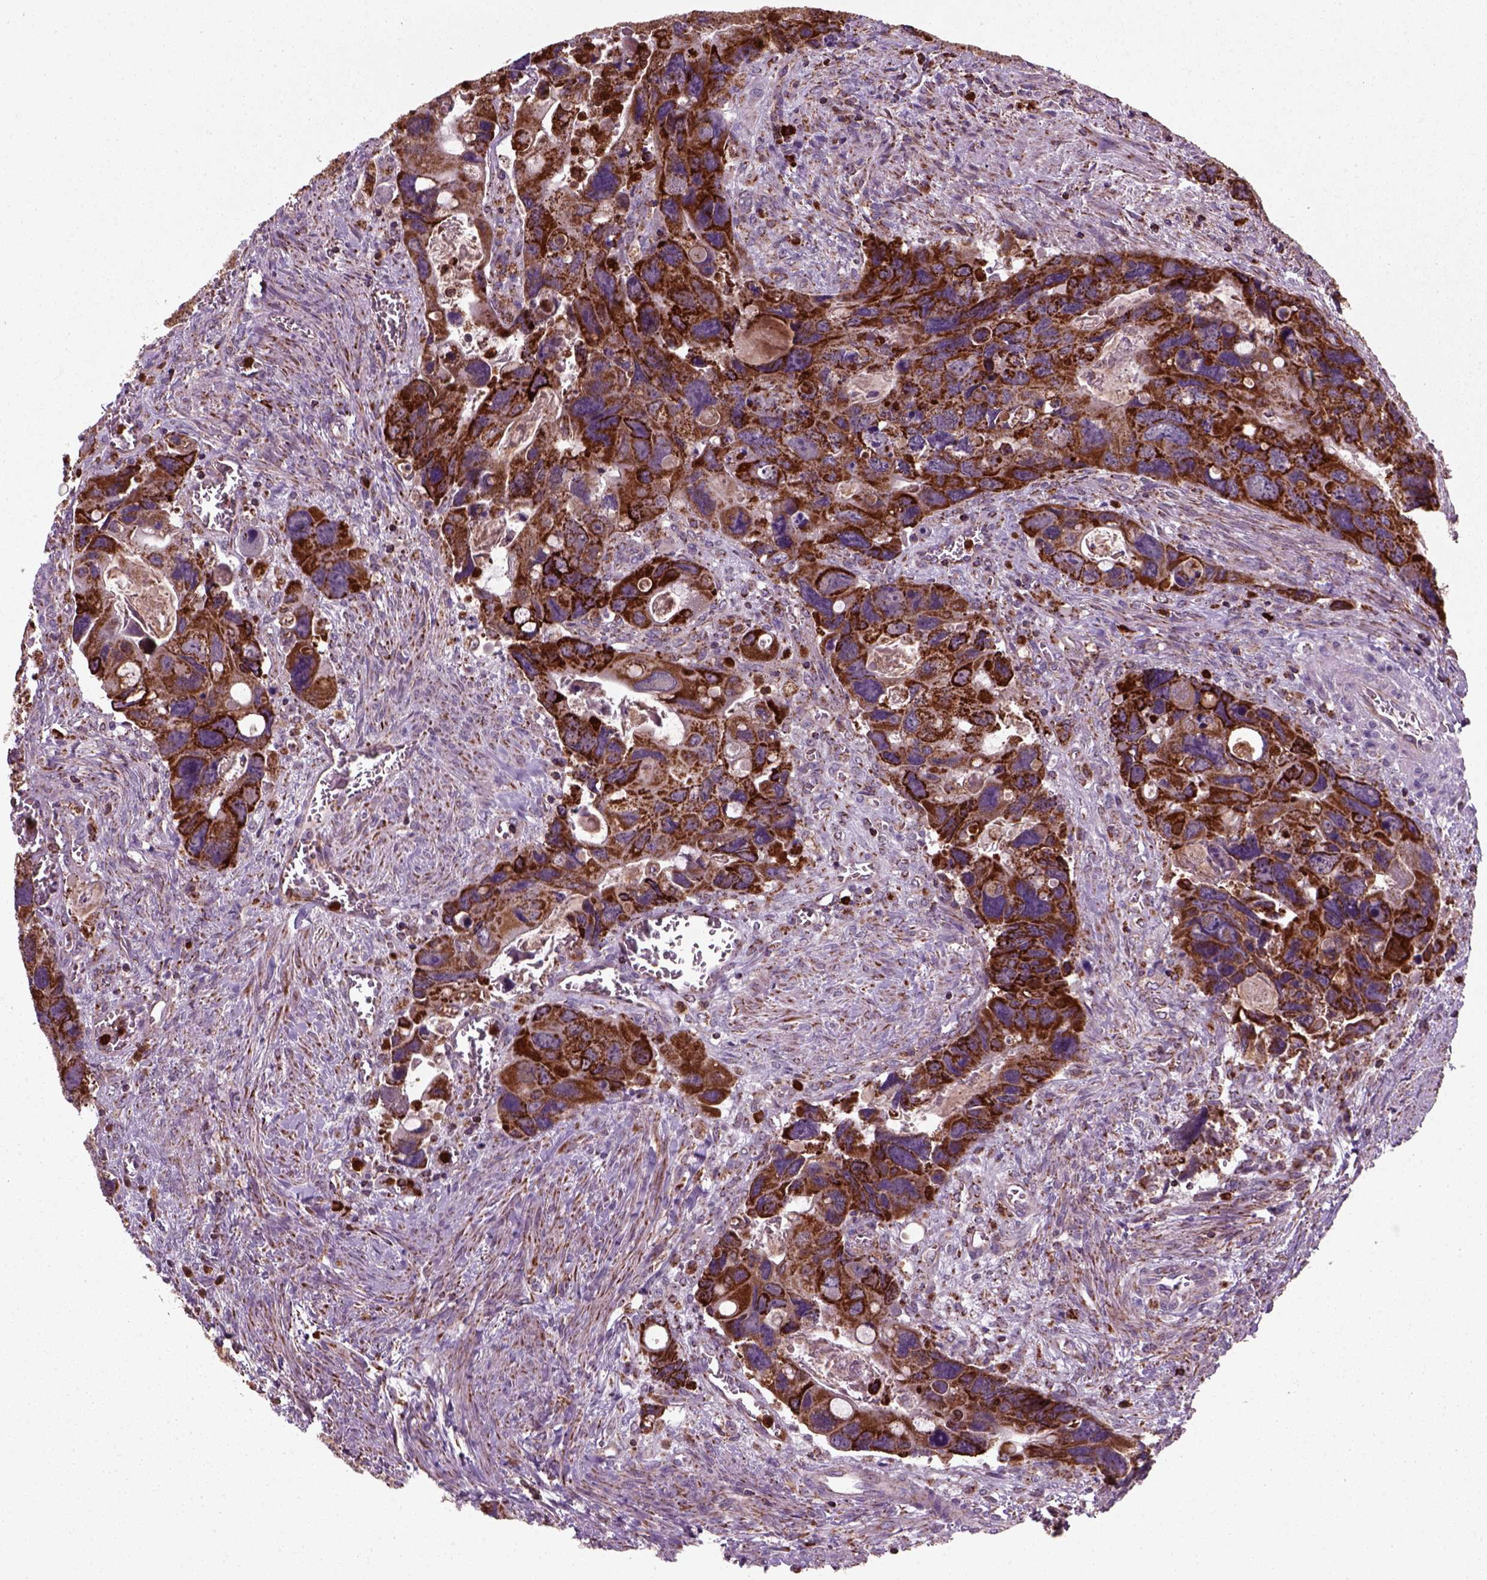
{"staining": {"intensity": "strong", "quantity": ">75%", "location": "cytoplasmic/membranous"}, "tissue": "colorectal cancer", "cell_type": "Tumor cells", "image_type": "cancer", "snomed": [{"axis": "morphology", "description": "Adenocarcinoma, NOS"}, {"axis": "topography", "description": "Rectum"}], "caption": "An image showing strong cytoplasmic/membranous staining in about >75% of tumor cells in colorectal cancer (adenocarcinoma), as visualized by brown immunohistochemical staining.", "gene": "NUDT16L1", "patient": {"sex": "male", "age": 62}}